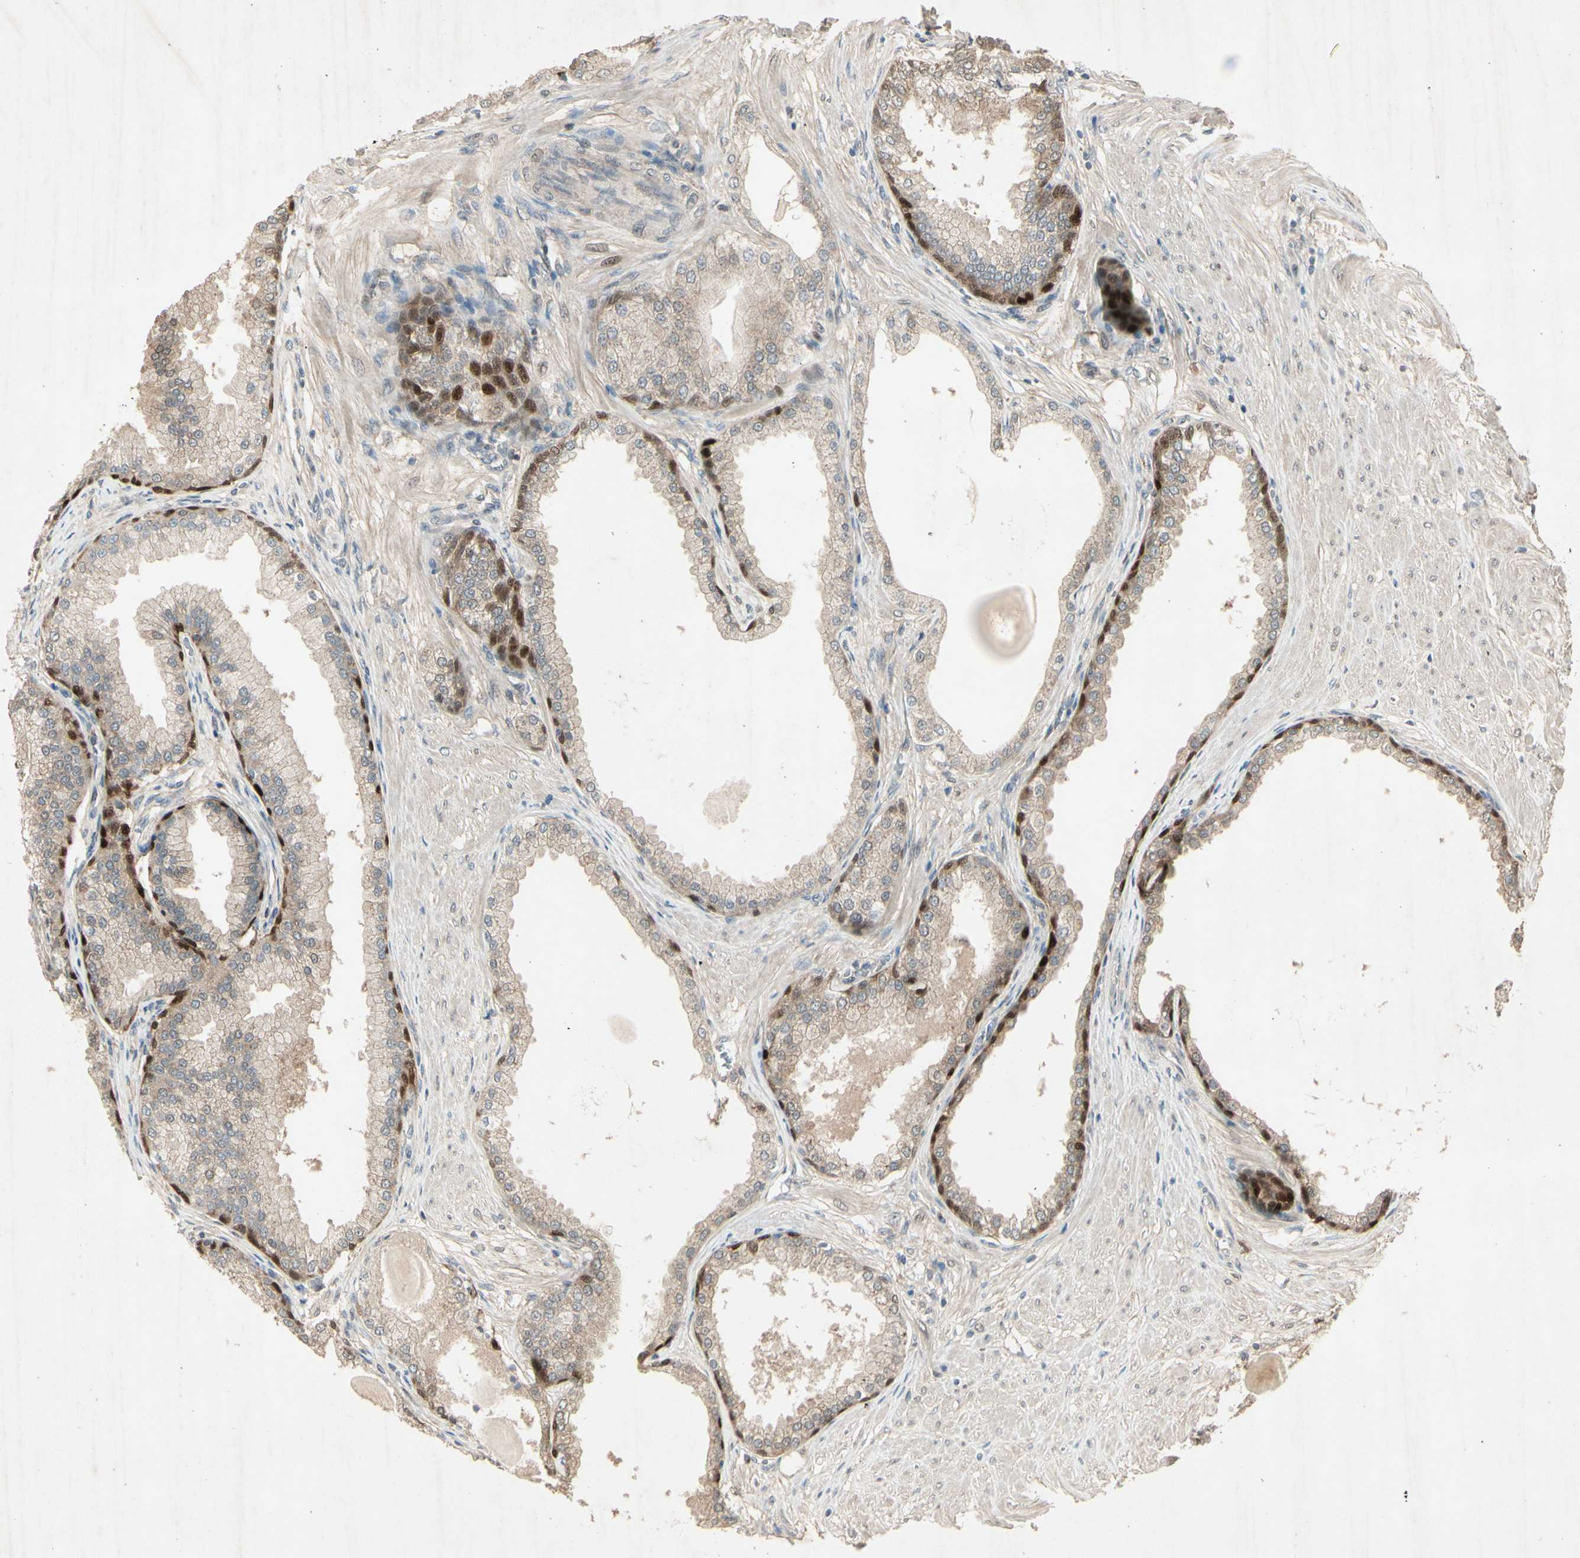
{"staining": {"intensity": "moderate", "quantity": ">75%", "location": "cytoplasmic/membranous"}, "tissue": "prostate", "cell_type": "Glandular cells", "image_type": "normal", "snomed": [{"axis": "morphology", "description": "Normal tissue, NOS"}, {"axis": "topography", "description": "Prostate"}], "caption": "A brown stain highlights moderate cytoplasmic/membranous expression of a protein in glandular cells of normal human prostate. The staining was performed using DAB, with brown indicating positive protein expression. Nuclei are stained blue with hematoxylin.", "gene": "FHDC1", "patient": {"sex": "male", "age": 51}}